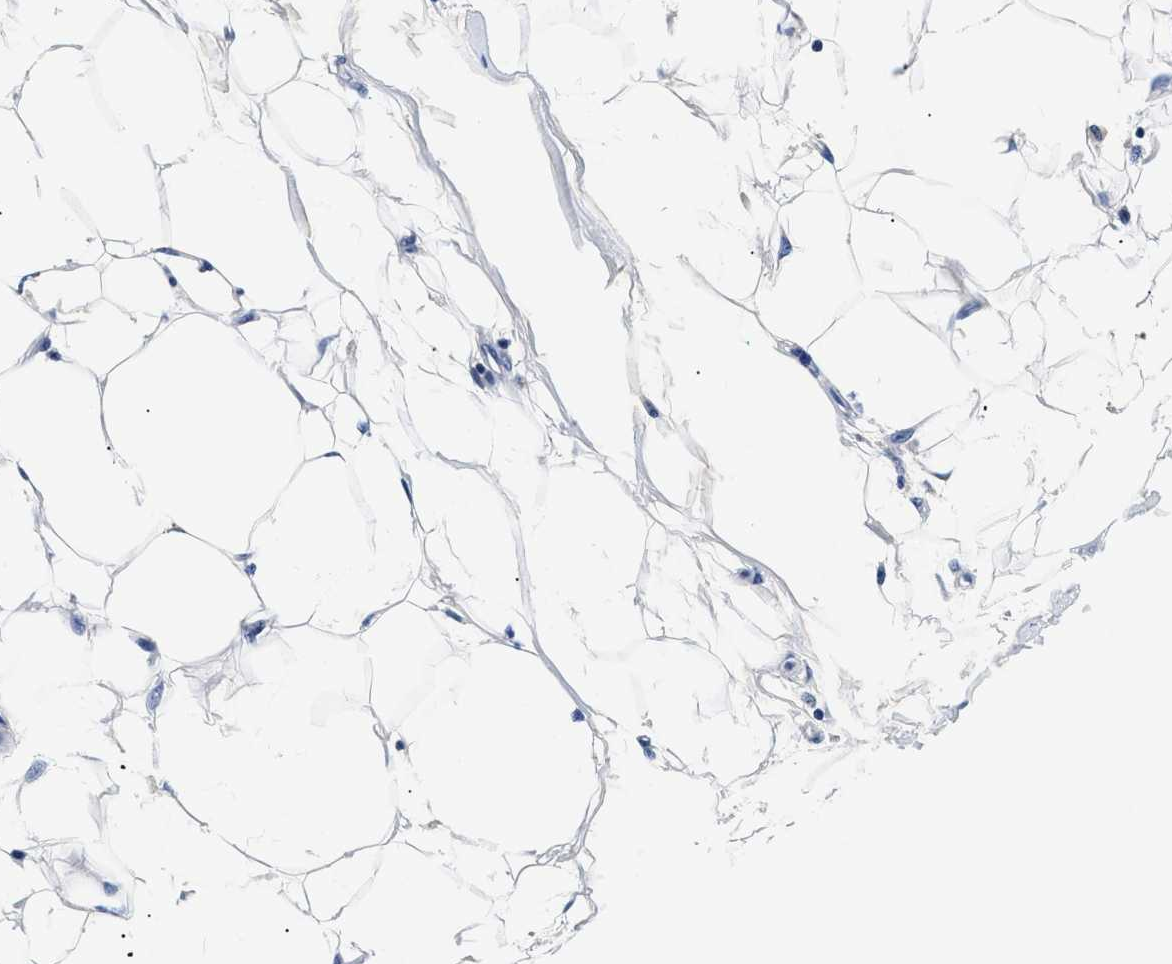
{"staining": {"intensity": "negative", "quantity": "none", "location": "none"}, "tissue": "adipose tissue", "cell_type": "Adipocytes", "image_type": "normal", "snomed": [{"axis": "morphology", "description": "Normal tissue, NOS"}, {"axis": "morphology", "description": "Squamous cell carcinoma, NOS"}, {"axis": "topography", "description": "Skin"}, {"axis": "topography", "description": "Peripheral nerve tissue"}], "caption": "DAB (3,3'-diaminobenzidine) immunohistochemical staining of benign adipose tissue reveals no significant expression in adipocytes.", "gene": "MEA1", "patient": {"sex": "male", "age": 83}}